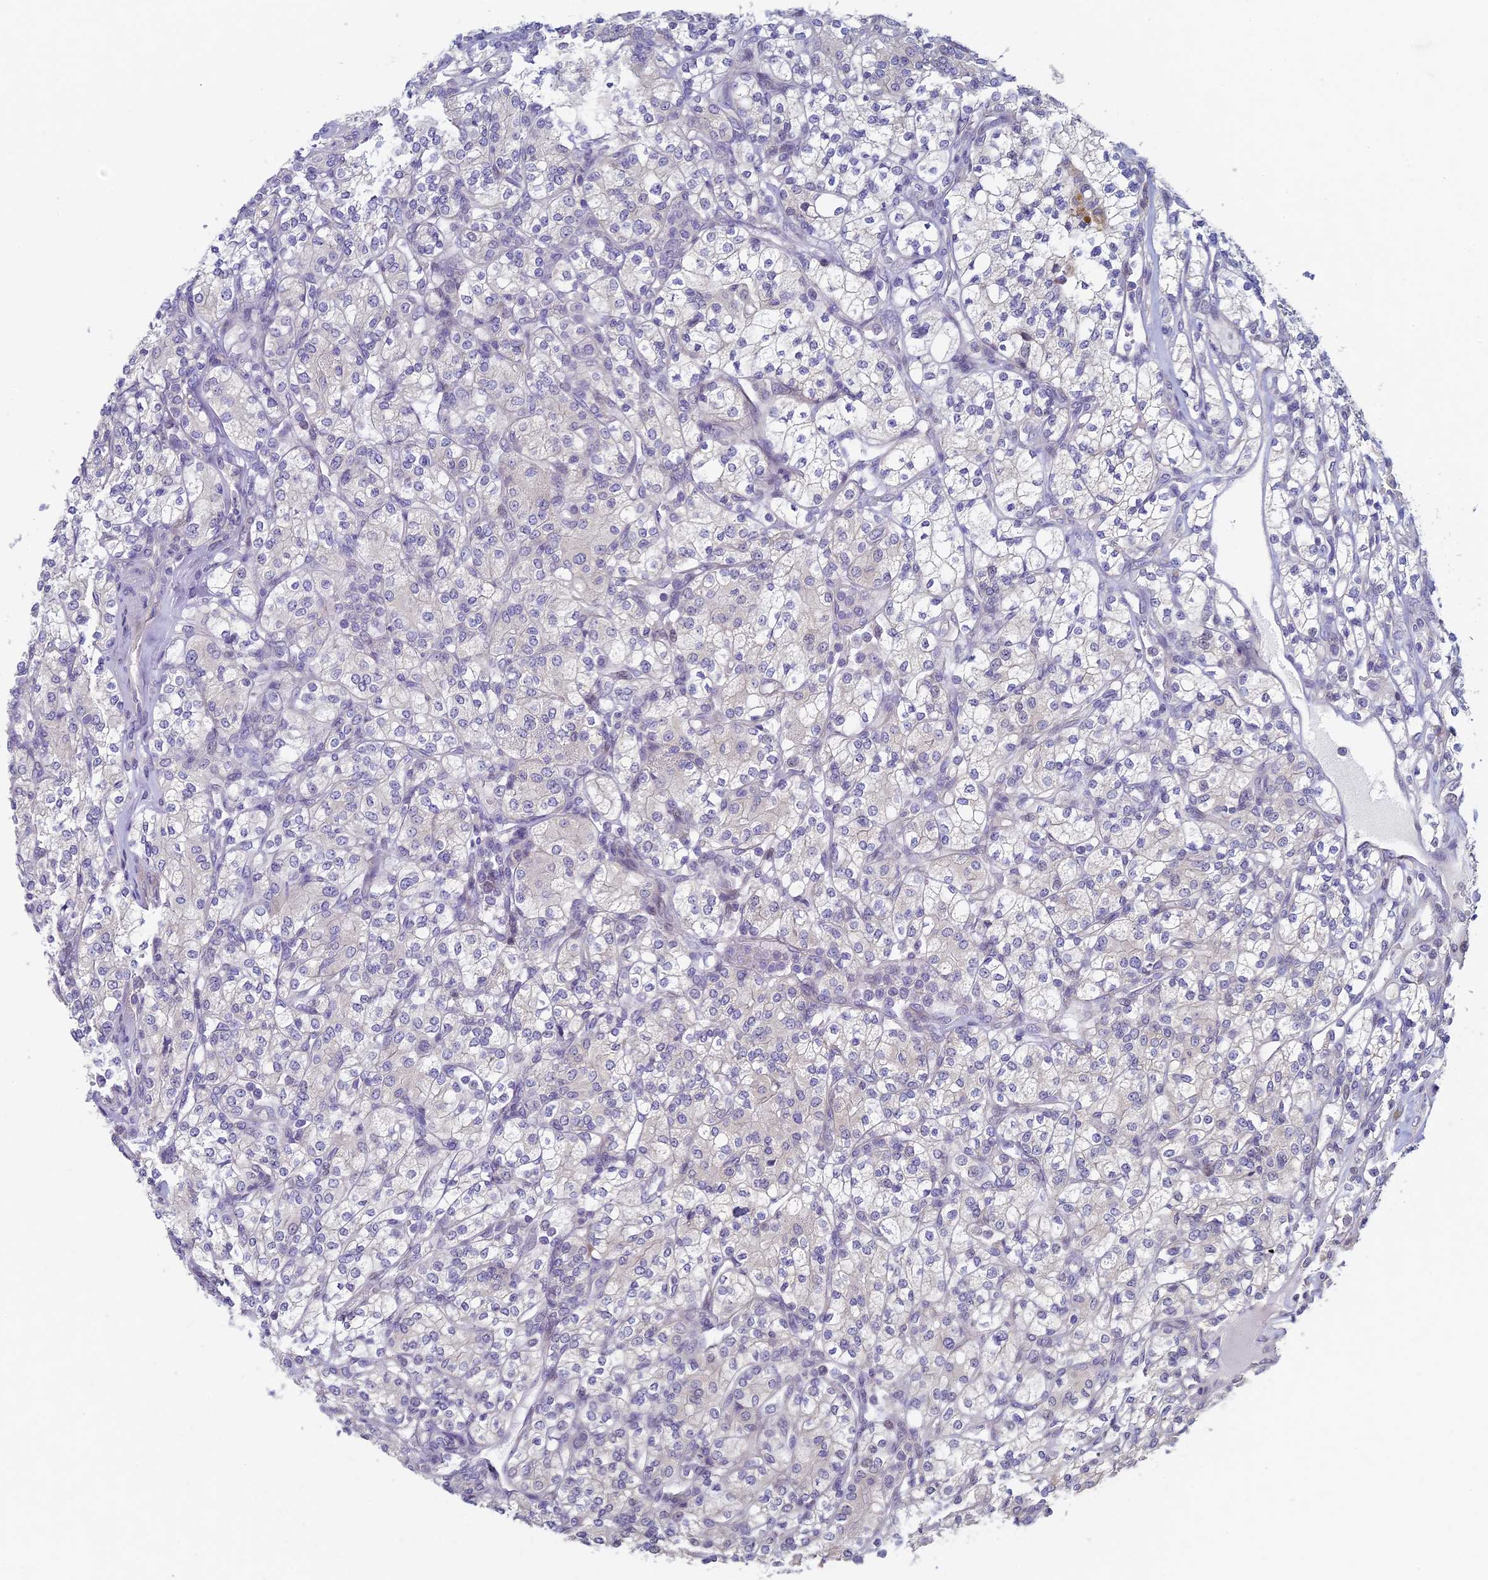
{"staining": {"intensity": "negative", "quantity": "none", "location": "none"}, "tissue": "renal cancer", "cell_type": "Tumor cells", "image_type": "cancer", "snomed": [{"axis": "morphology", "description": "Adenocarcinoma, NOS"}, {"axis": "topography", "description": "Kidney"}], "caption": "Renal cancer stained for a protein using immunohistochemistry (IHC) exhibits no staining tumor cells.", "gene": "DIXDC1", "patient": {"sex": "male", "age": 77}}